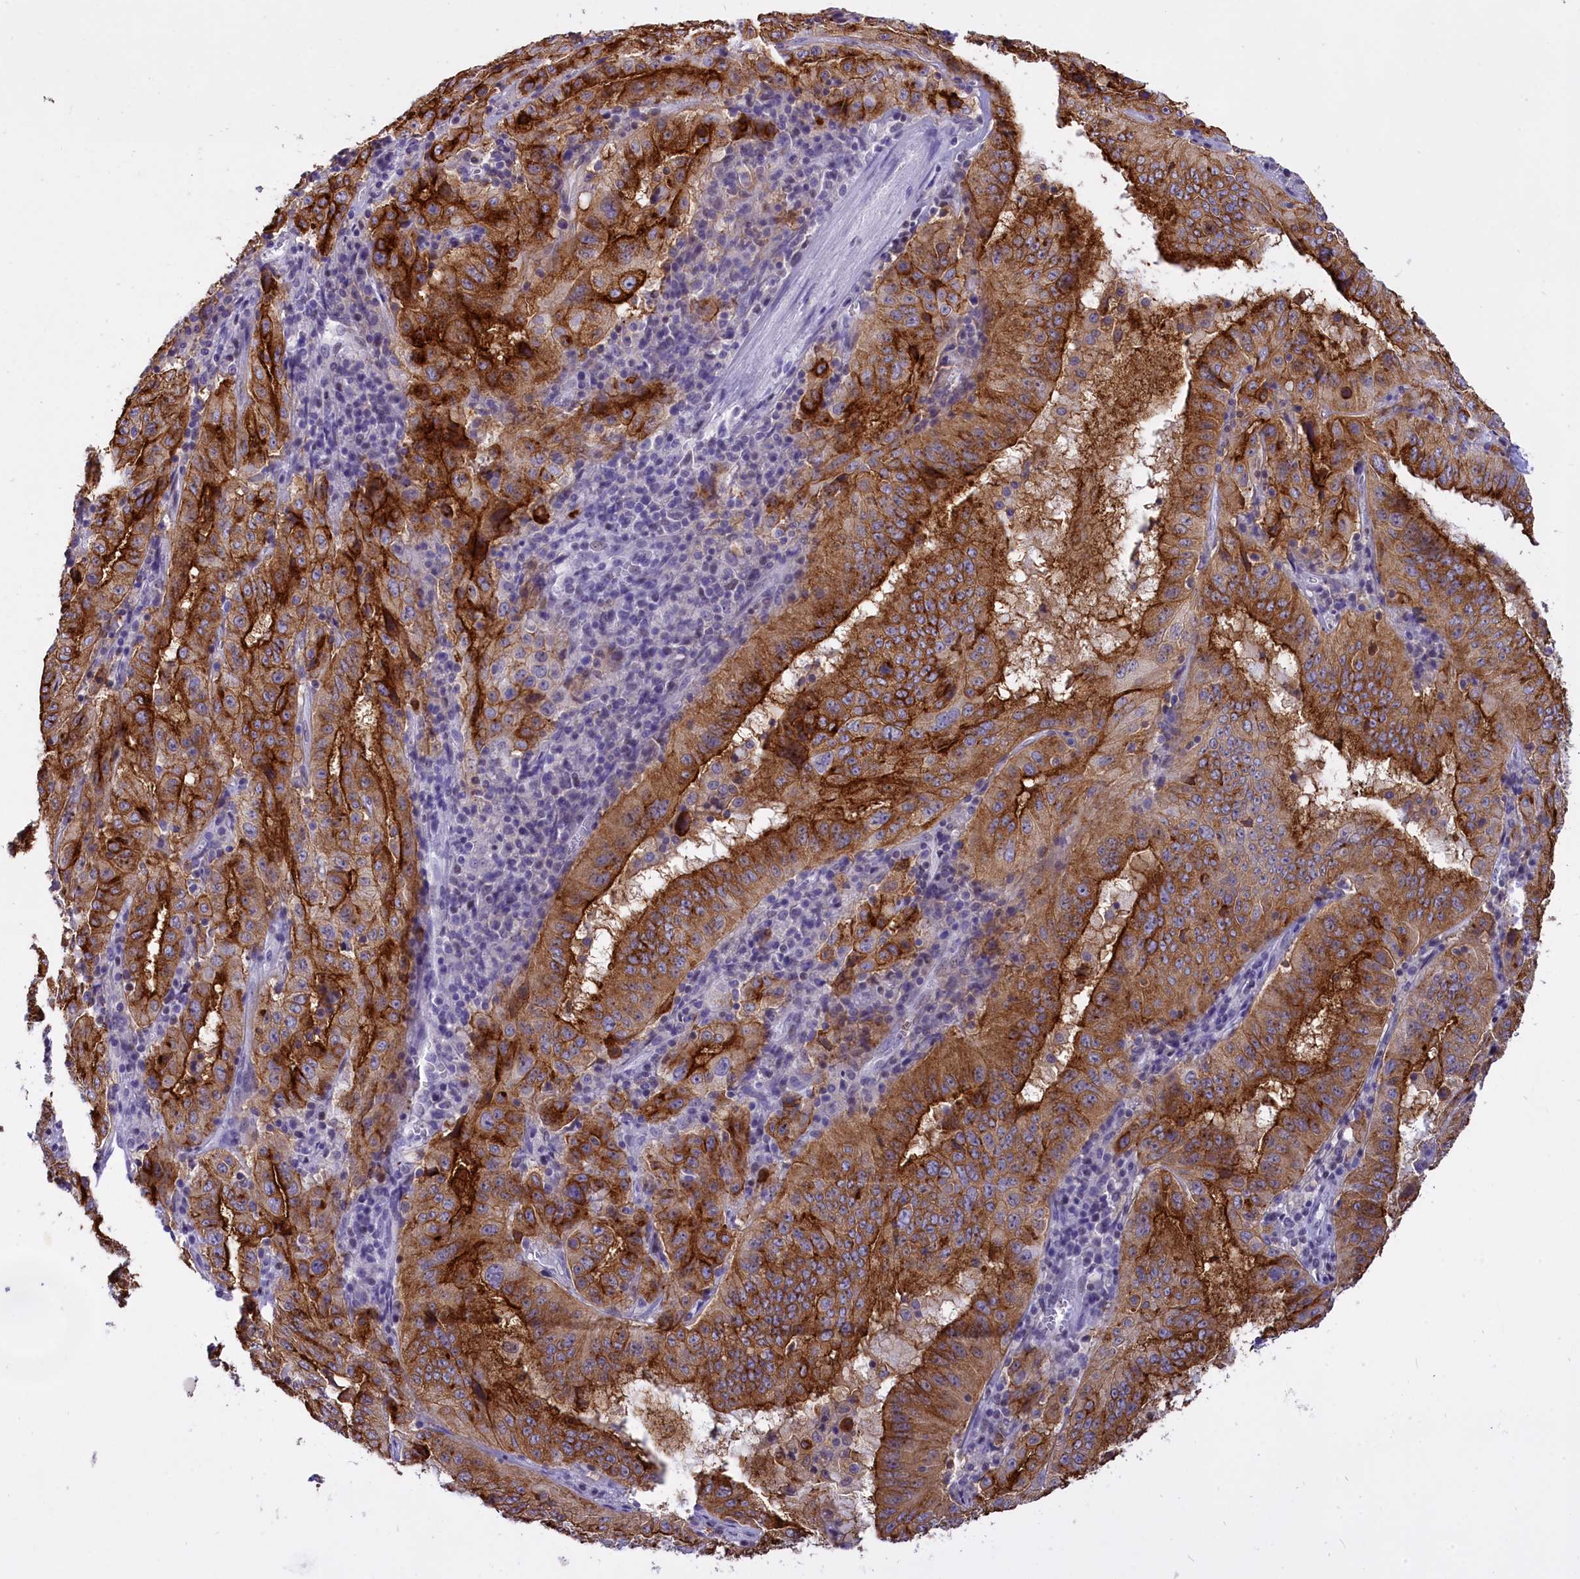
{"staining": {"intensity": "strong", "quantity": ">75%", "location": "cytoplasmic/membranous"}, "tissue": "pancreatic cancer", "cell_type": "Tumor cells", "image_type": "cancer", "snomed": [{"axis": "morphology", "description": "Adenocarcinoma, NOS"}, {"axis": "topography", "description": "Pancreas"}], "caption": "Protein expression analysis of human adenocarcinoma (pancreatic) reveals strong cytoplasmic/membranous positivity in approximately >75% of tumor cells.", "gene": "SPIRE2", "patient": {"sex": "male", "age": 63}}